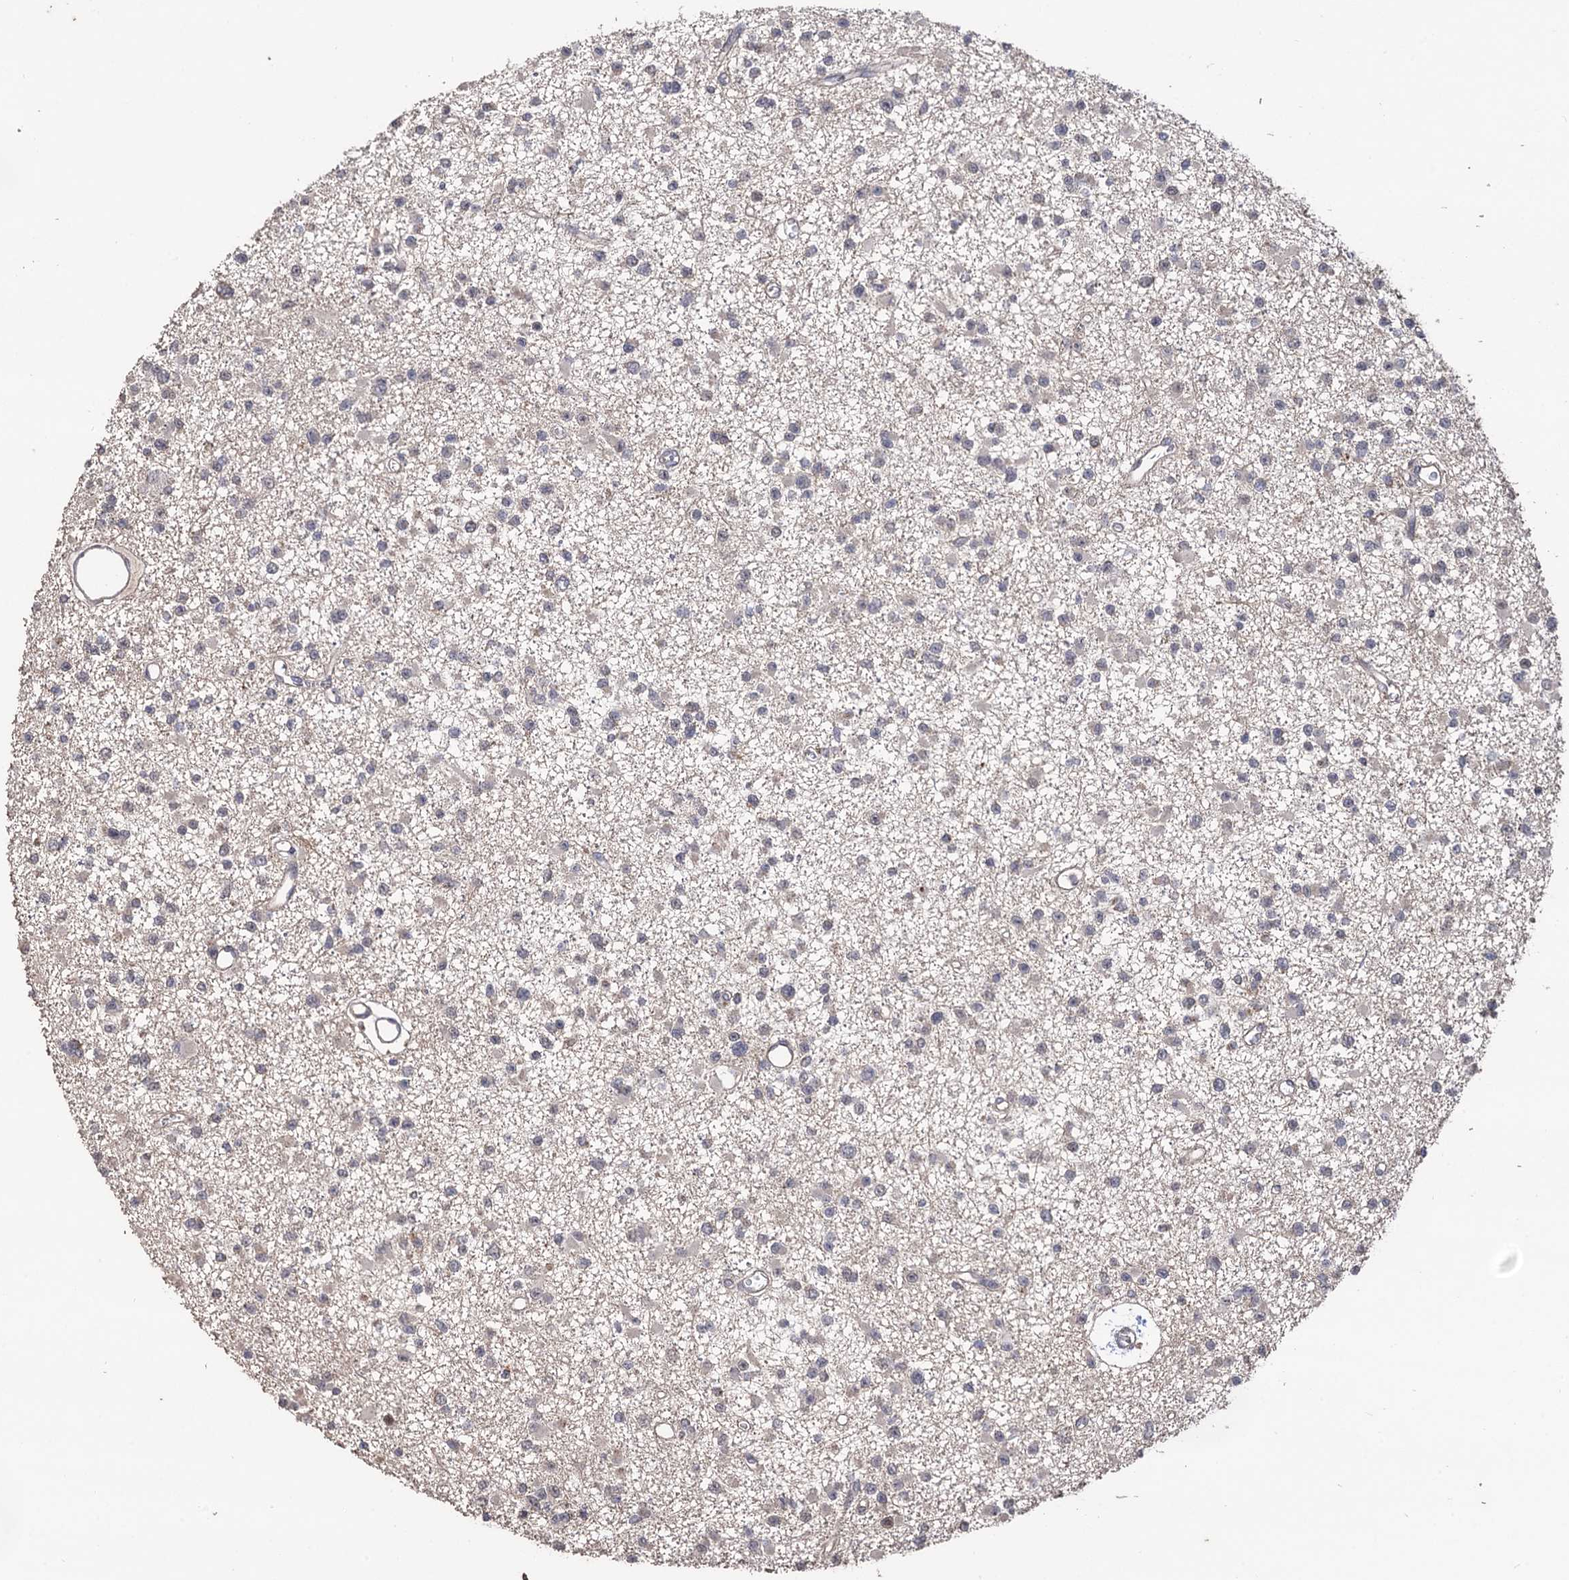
{"staining": {"intensity": "negative", "quantity": "none", "location": "none"}, "tissue": "glioma", "cell_type": "Tumor cells", "image_type": "cancer", "snomed": [{"axis": "morphology", "description": "Glioma, malignant, Low grade"}, {"axis": "topography", "description": "Brain"}], "caption": "The IHC micrograph has no significant positivity in tumor cells of glioma tissue.", "gene": "MICAL2", "patient": {"sex": "female", "age": 22}}